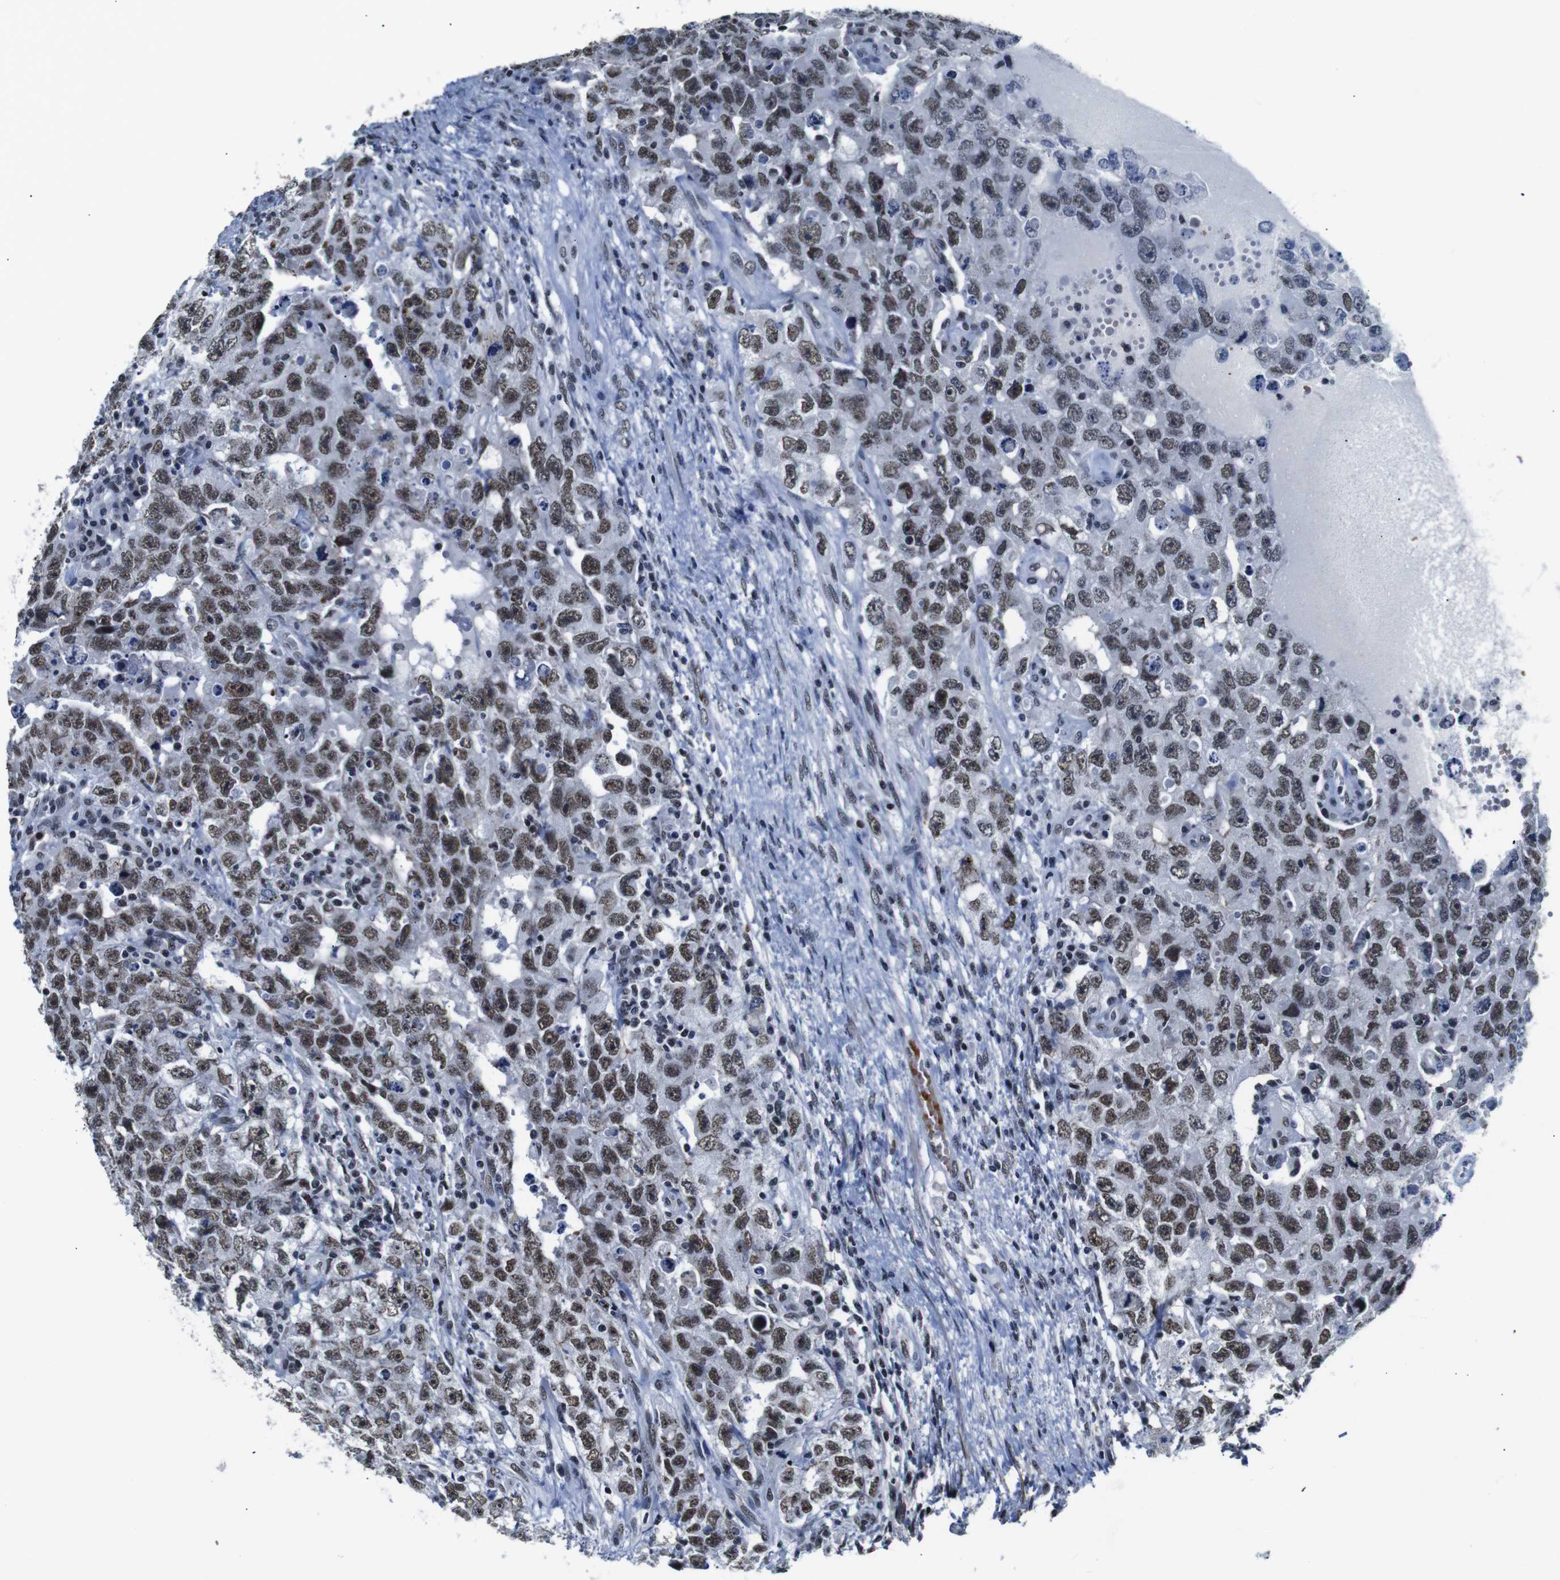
{"staining": {"intensity": "moderate", "quantity": ">75%", "location": "nuclear"}, "tissue": "testis cancer", "cell_type": "Tumor cells", "image_type": "cancer", "snomed": [{"axis": "morphology", "description": "Carcinoma, Embryonal, NOS"}, {"axis": "topography", "description": "Testis"}], "caption": "Immunohistochemistry (DAB) staining of human testis cancer demonstrates moderate nuclear protein positivity in about >75% of tumor cells.", "gene": "ILDR2", "patient": {"sex": "male", "age": 26}}